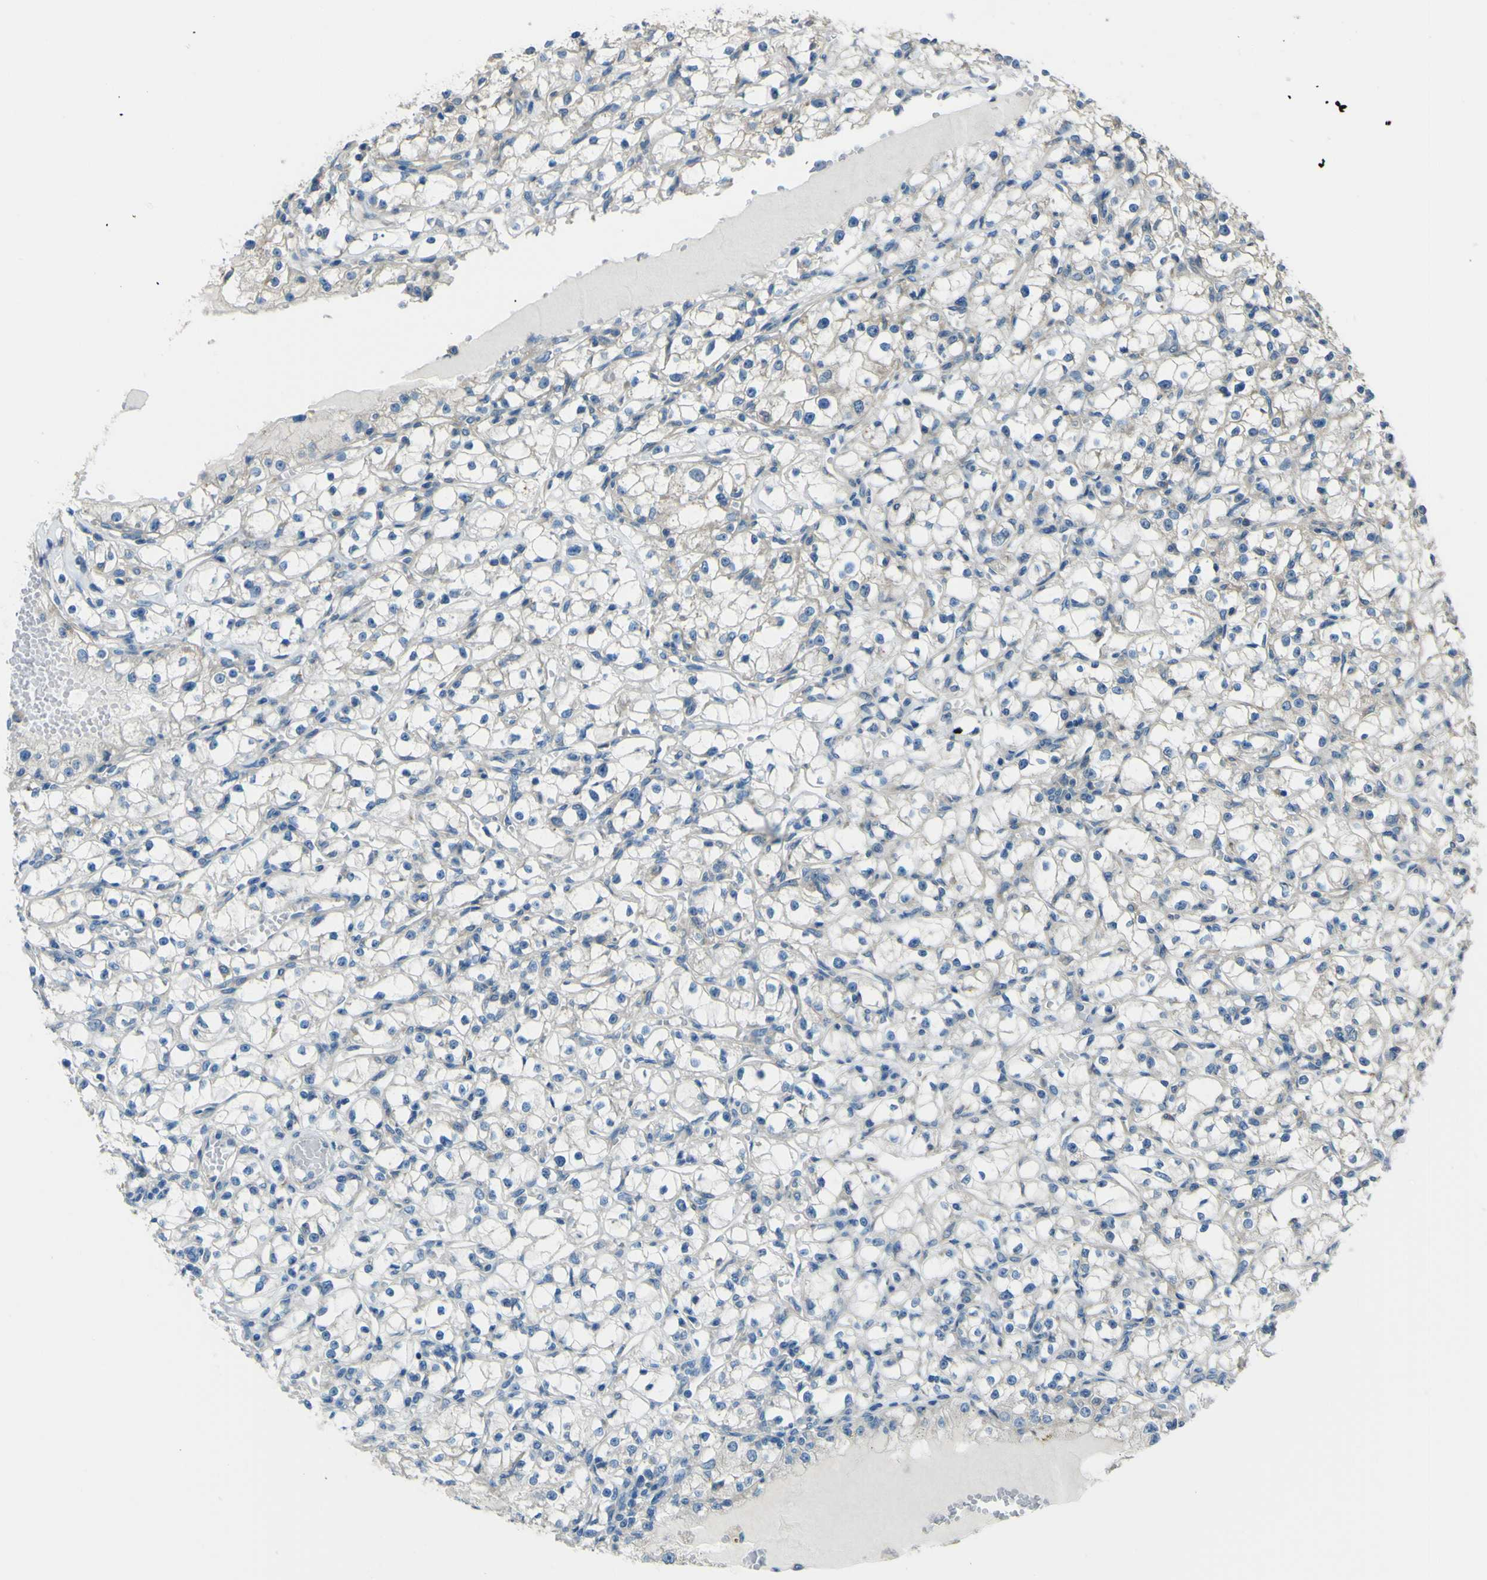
{"staining": {"intensity": "negative", "quantity": "none", "location": "none"}, "tissue": "renal cancer", "cell_type": "Tumor cells", "image_type": "cancer", "snomed": [{"axis": "morphology", "description": "Adenocarcinoma, NOS"}, {"axis": "topography", "description": "Kidney"}], "caption": "DAB immunohistochemical staining of renal adenocarcinoma exhibits no significant positivity in tumor cells. (Immunohistochemistry (ihc), brightfield microscopy, high magnification).", "gene": "NAALADL2", "patient": {"sex": "male", "age": 56}}